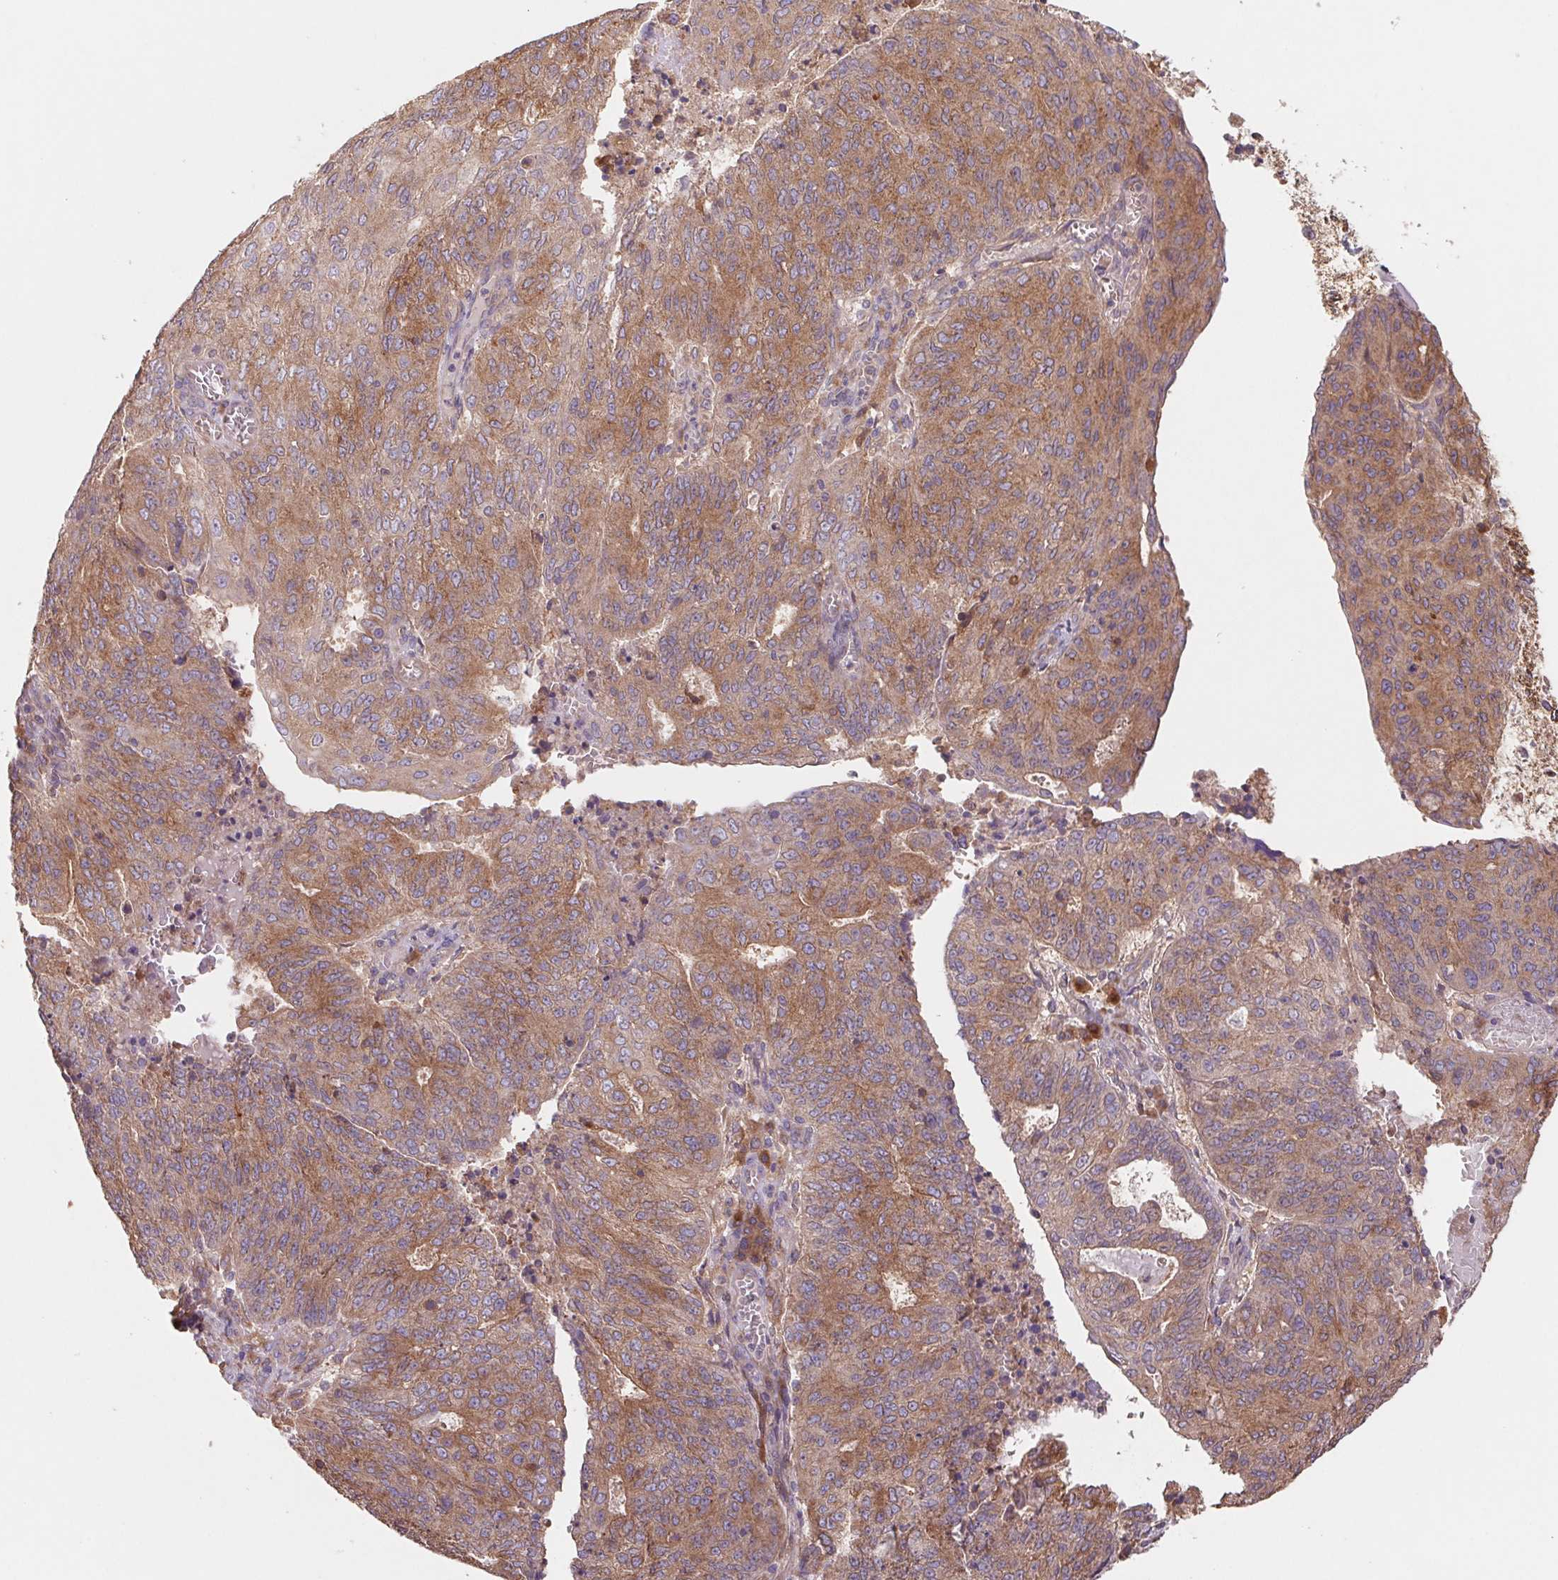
{"staining": {"intensity": "moderate", "quantity": ">75%", "location": "cytoplasmic/membranous"}, "tissue": "endometrial cancer", "cell_type": "Tumor cells", "image_type": "cancer", "snomed": [{"axis": "morphology", "description": "Adenocarcinoma, NOS"}, {"axis": "topography", "description": "Endometrium"}], "caption": "The image reveals a brown stain indicating the presence of a protein in the cytoplasmic/membranous of tumor cells in endometrial adenocarcinoma. (DAB (3,3'-diaminobenzidine) = brown stain, brightfield microscopy at high magnification).", "gene": "RAB1A", "patient": {"sex": "female", "age": 82}}